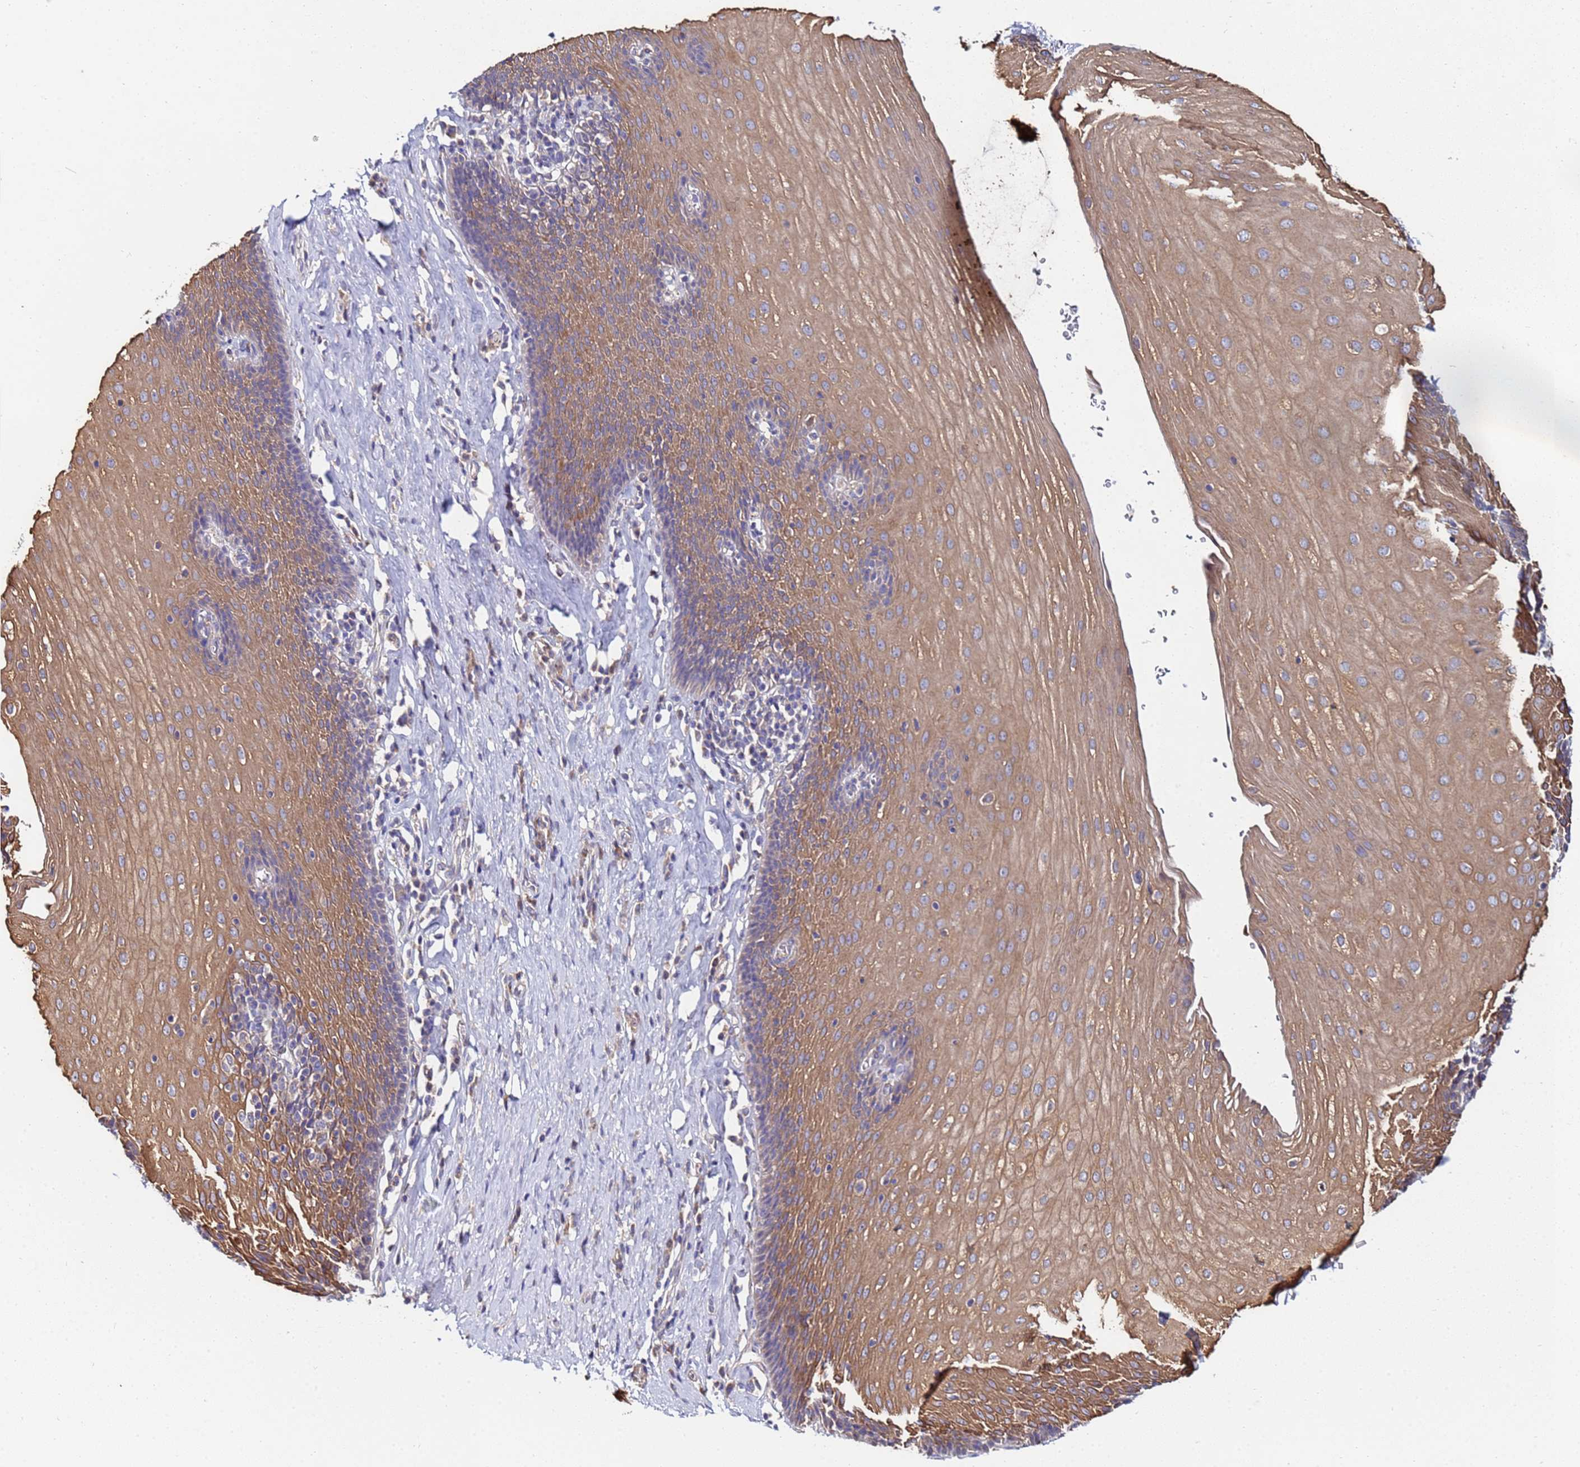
{"staining": {"intensity": "moderate", "quantity": "25%-75%", "location": "cytoplasmic/membranous"}, "tissue": "esophagus", "cell_type": "Squamous epithelial cells", "image_type": "normal", "snomed": [{"axis": "morphology", "description": "Normal tissue, NOS"}, {"axis": "topography", "description": "Esophagus"}], "caption": "Squamous epithelial cells display medium levels of moderate cytoplasmic/membranous positivity in approximately 25%-75% of cells in unremarkable human esophagus. The staining was performed using DAB (3,3'-diaminobenzidine) to visualize the protein expression in brown, while the nuclei were stained in blue with hematoxylin (Magnification: 20x).", "gene": "C5orf34", "patient": {"sex": "female", "age": 61}}